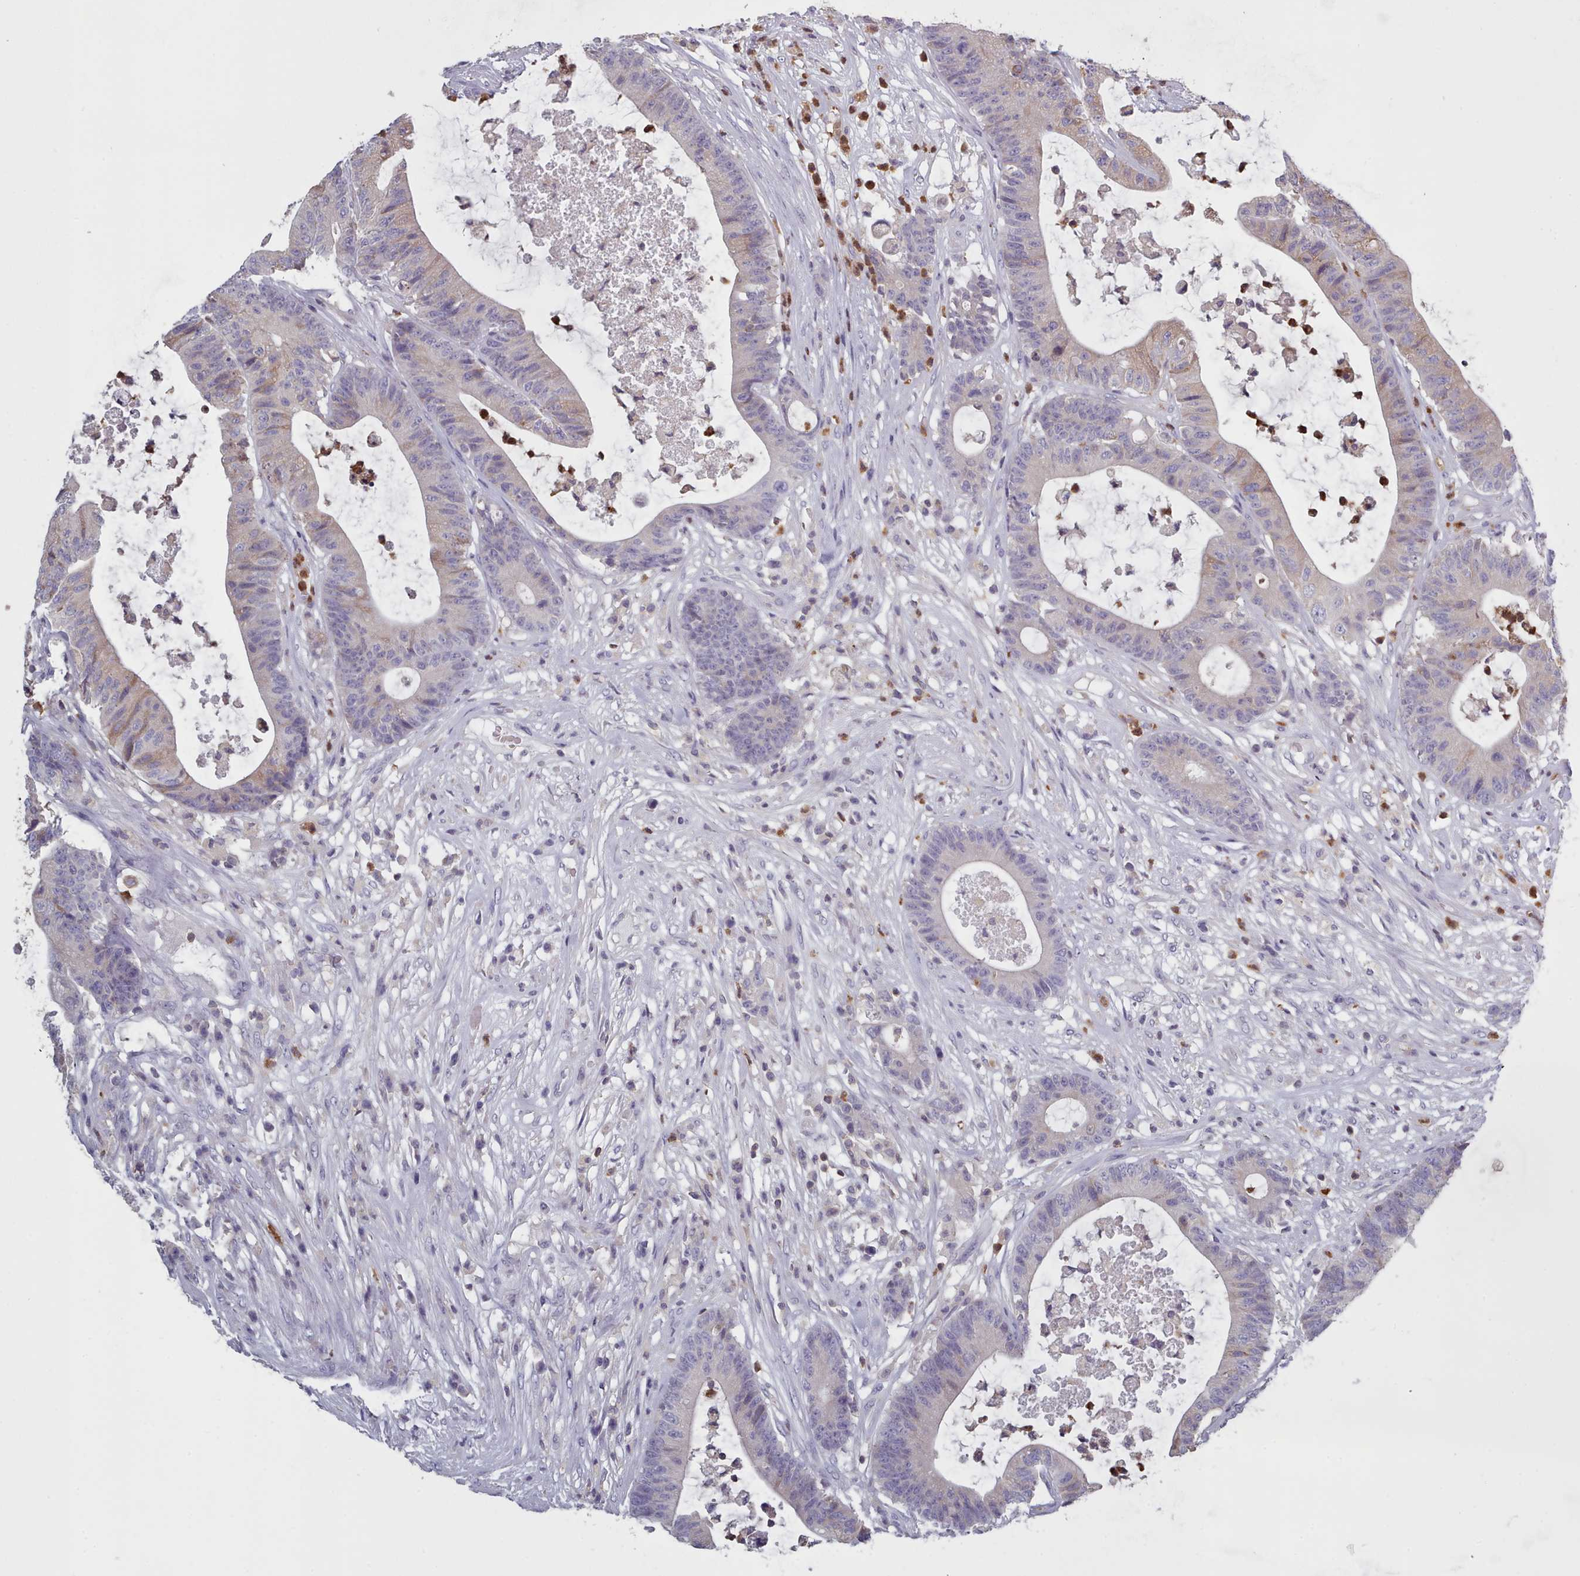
{"staining": {"intensity": "weak", "quantity": "<25%", "location": "cytoplasmic/membranous"}, "tissue": "colorectal cancer", "cell_type": "Tumor cells", "image_type": "cancer", "snomed": [{"axis": "morphology", "description": "Adenocarcinoma, NOS"}, {"axis": "topography", "description": "Colon"}], "caption": "Colorectal cancer (adenocarcinoma) was stained to show a protein in brown. There is no significant expression in tumor cells.", "gene": "RAC2", "patient": {"sex": "female", "age": 84}}